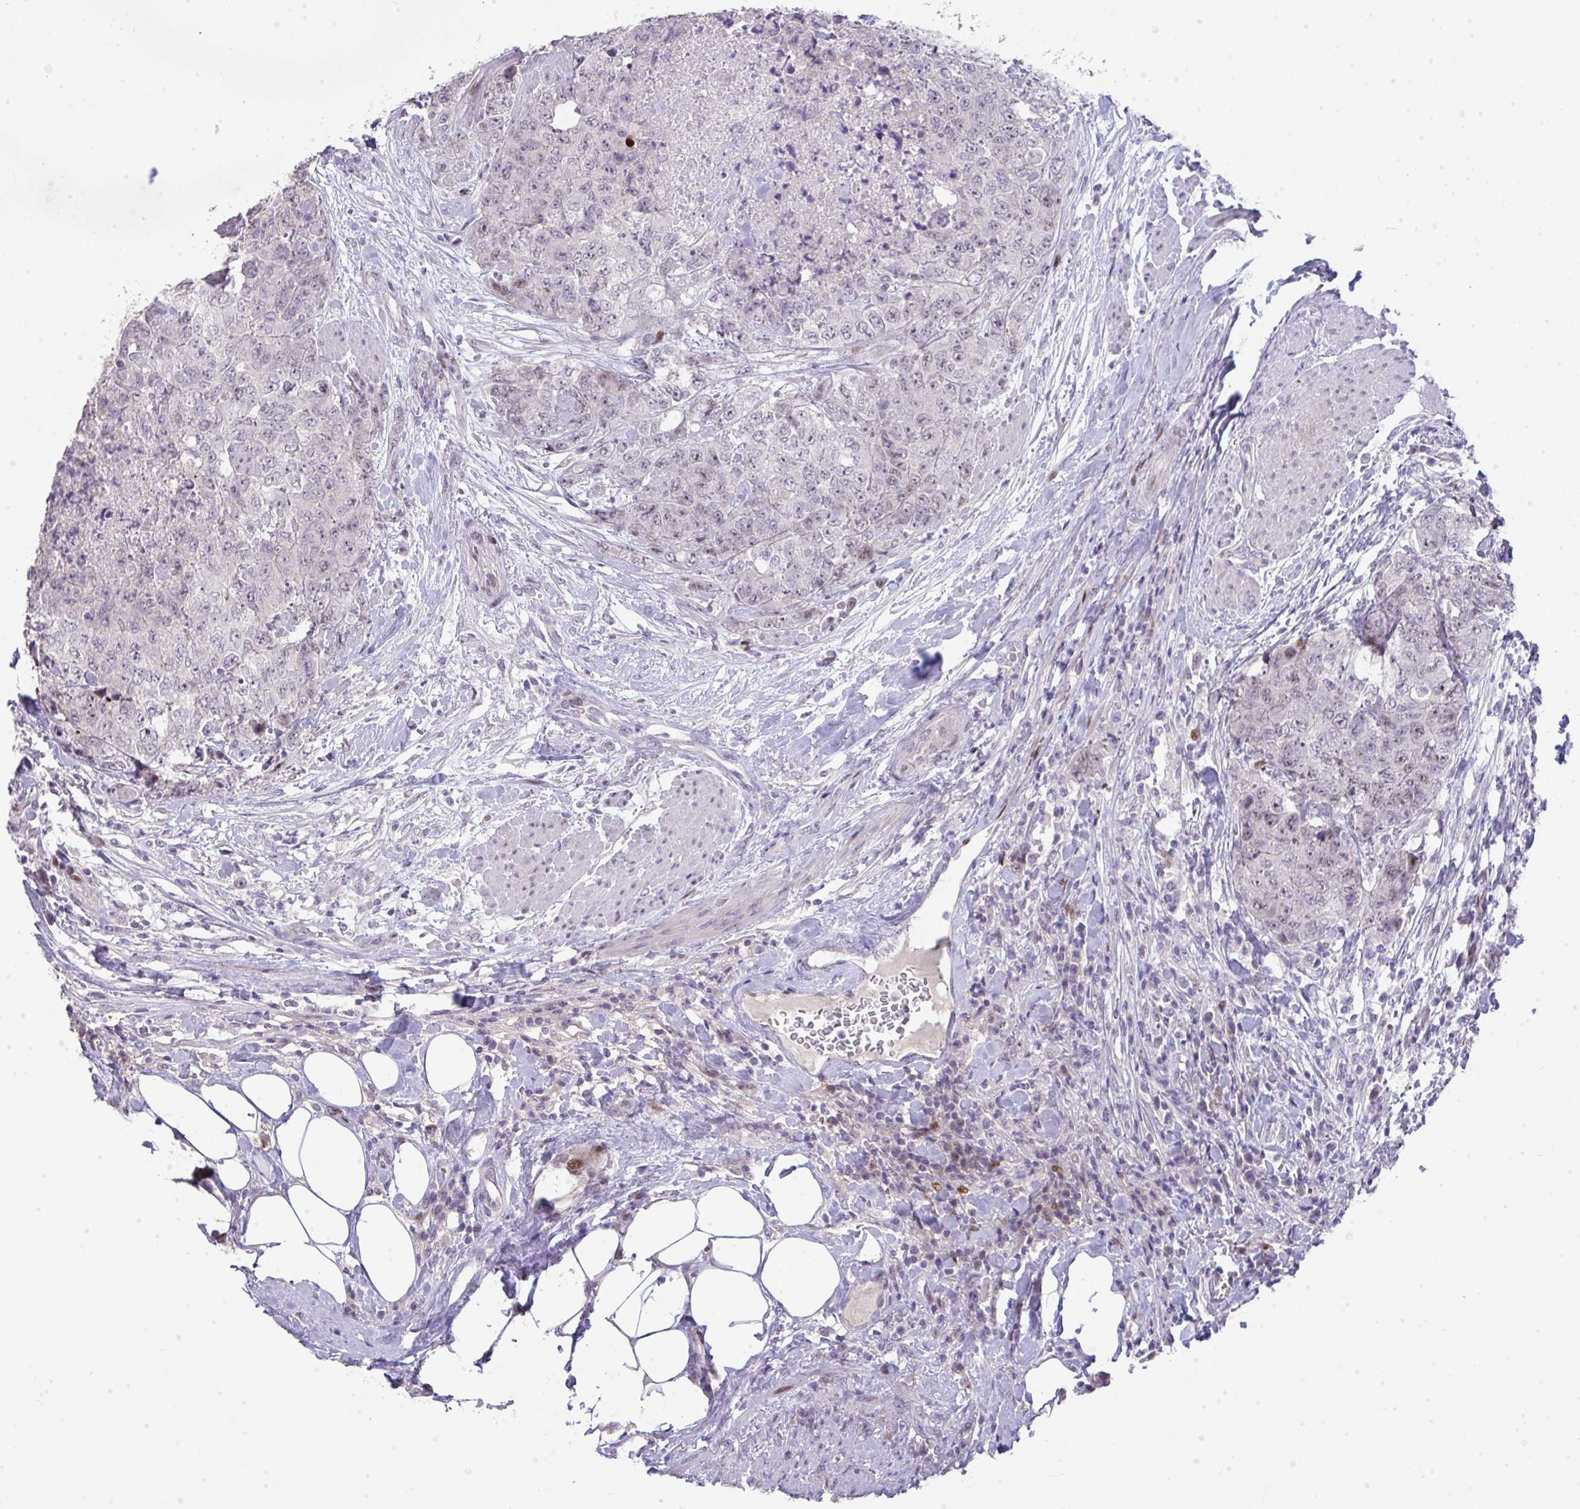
{"staining": {"intensity": "moderate", "quantity": "<25%", "location": "nuclear"}, "tissue": "urothelial cancer", "cell_type": "Tumor cells", "image_type": "cancer", "snomed": [{"axis": "morphology", "description": "Urothelial carcinoma, High grade"}, {"axis": "topography", "description": "Urinary bladder"}], "caption": "Urothelial cancer stained for a protein demonstrates moderate nuclear positivity in tumor cells.", "gene": "GALNT16", "patient": {"sex": "female", "age": 78}}